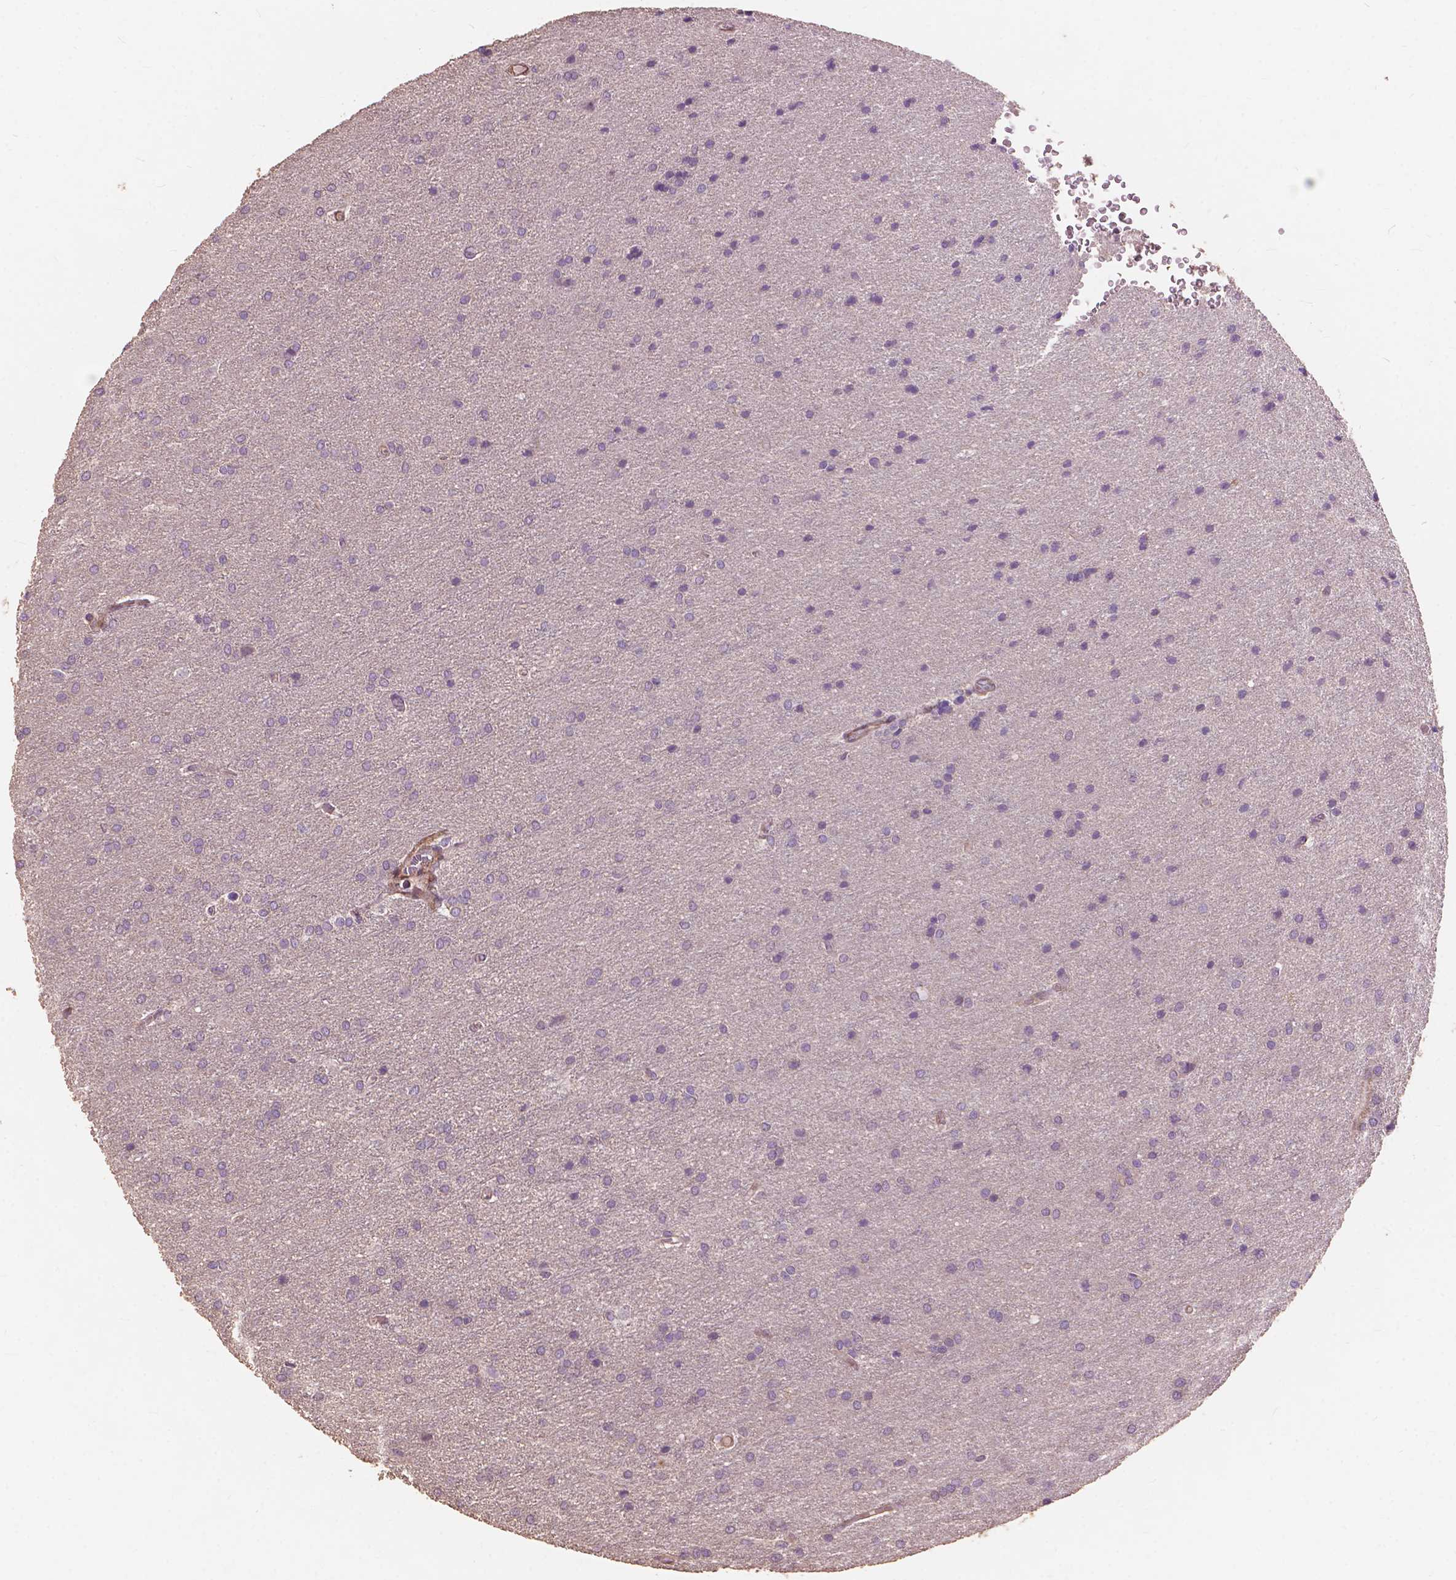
{"staining": {"intensity": "negative", "quantity": "none", "location": "none"}, "tissue": "glioma", "cell_type": "Tumor cells", "image_type": "cancer", "snomed": [{"axis": "morphology", "description": "Glioma, malignant, Low grade"}, {"axis": "topography", "description": "Brain"}], "caption": "A histopathology image of human glioma is negative for staining in tumor cells.", "gene": "FNIP1", "patient": {"sex": "female", "age": 32}}